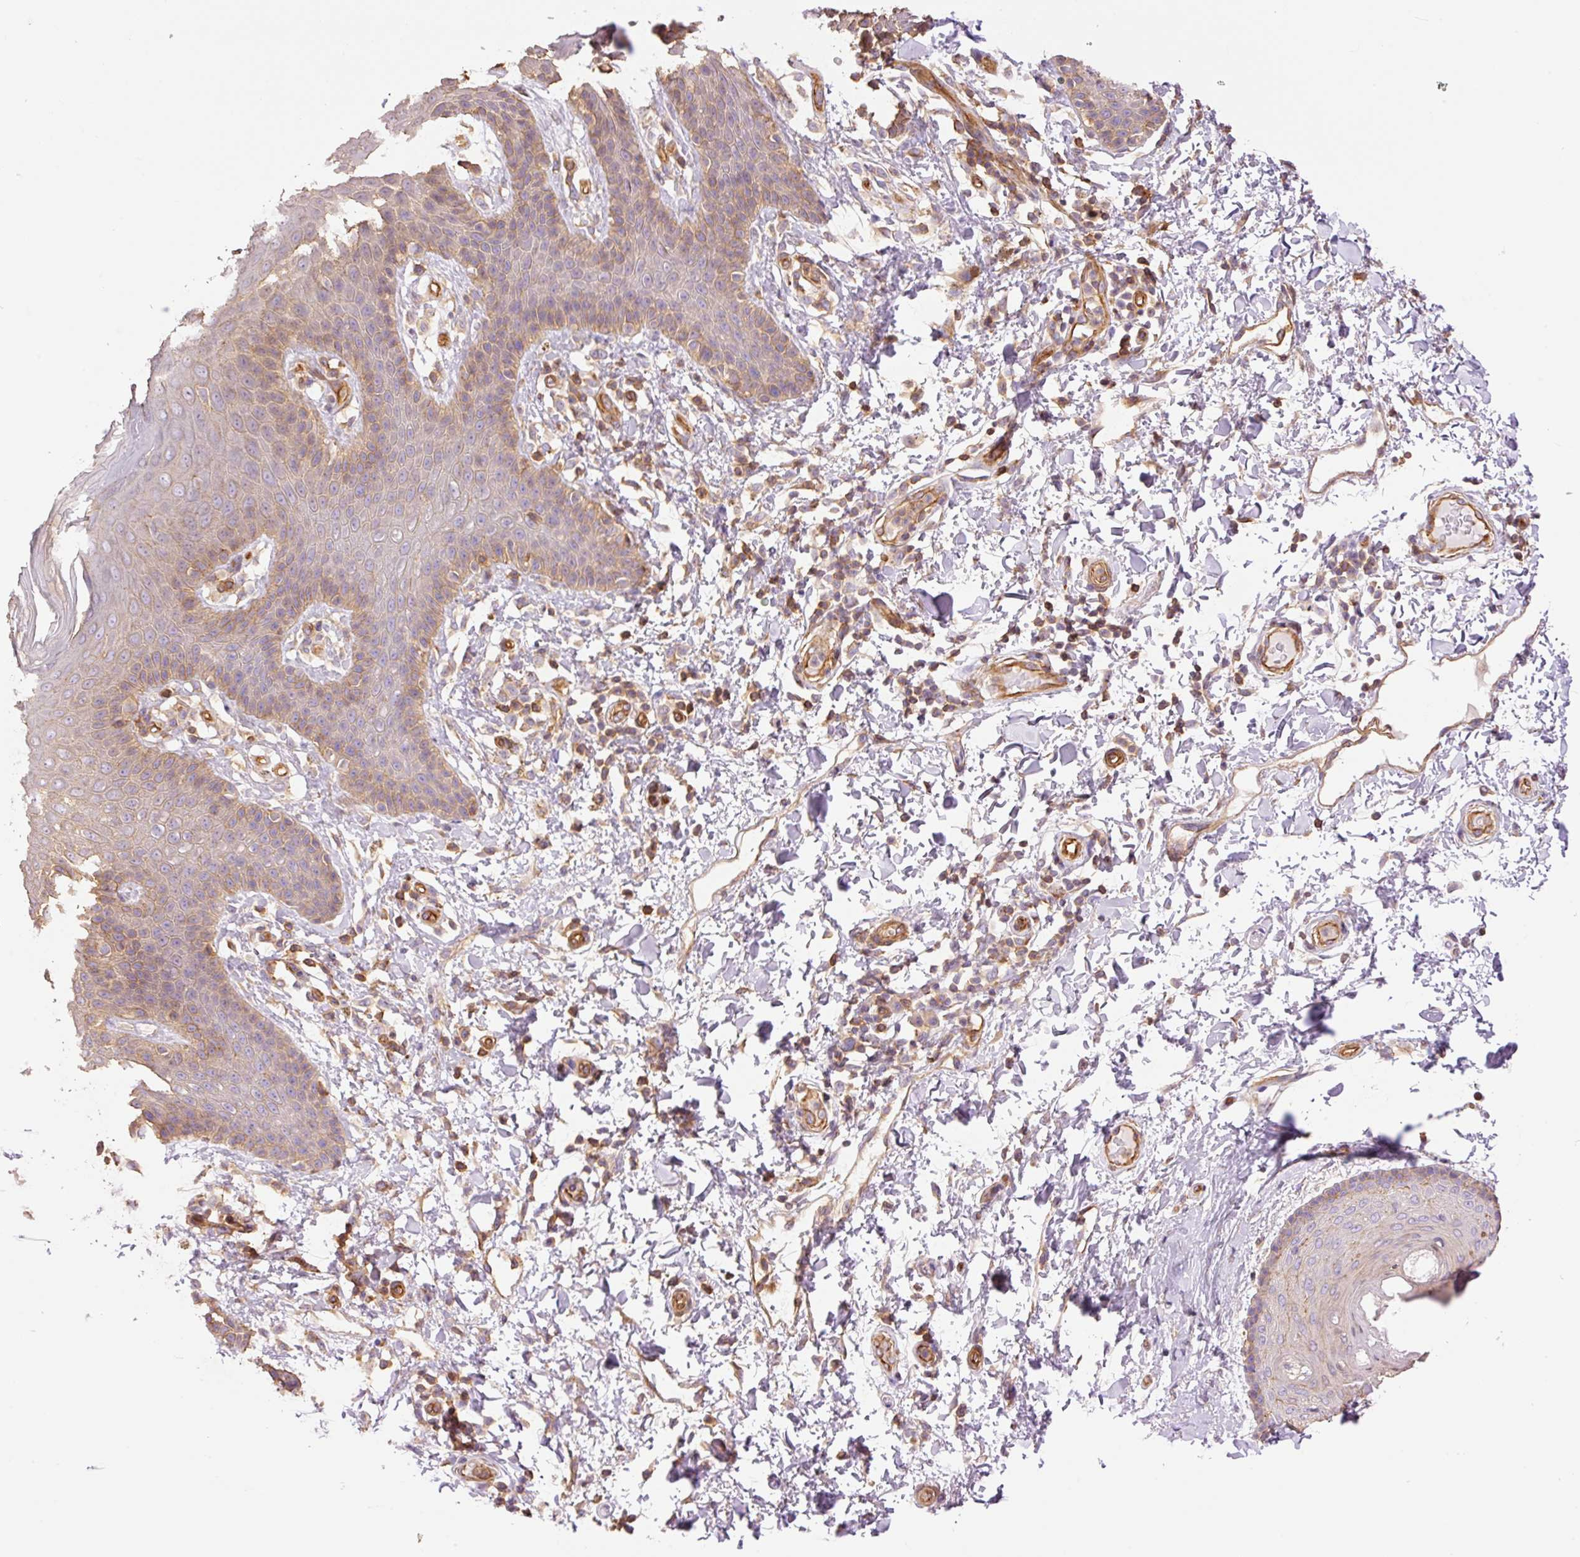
{"staining": {"intensity": "moderate", "quantity": "25%-75%", "location": "cytoplasmic/membranous"}, "tissue": "skin", "cell_type": "Epidermal cells", "image_type": "normal", "snomed": [{"axis": "morphology", "description": "Normal tissue, NOS"}, {"axis": "topography", "description": "Peripheral nerve tissue"}], "caption": "Normal skin was stained to show a protein in brown. There is medium levels of moderate cytoplasmic/membranous expression in approximately 25%-75% of epidermal cells.", "gene": "PPP1R1B", "patient": {"sex": "male", "age": 51}}